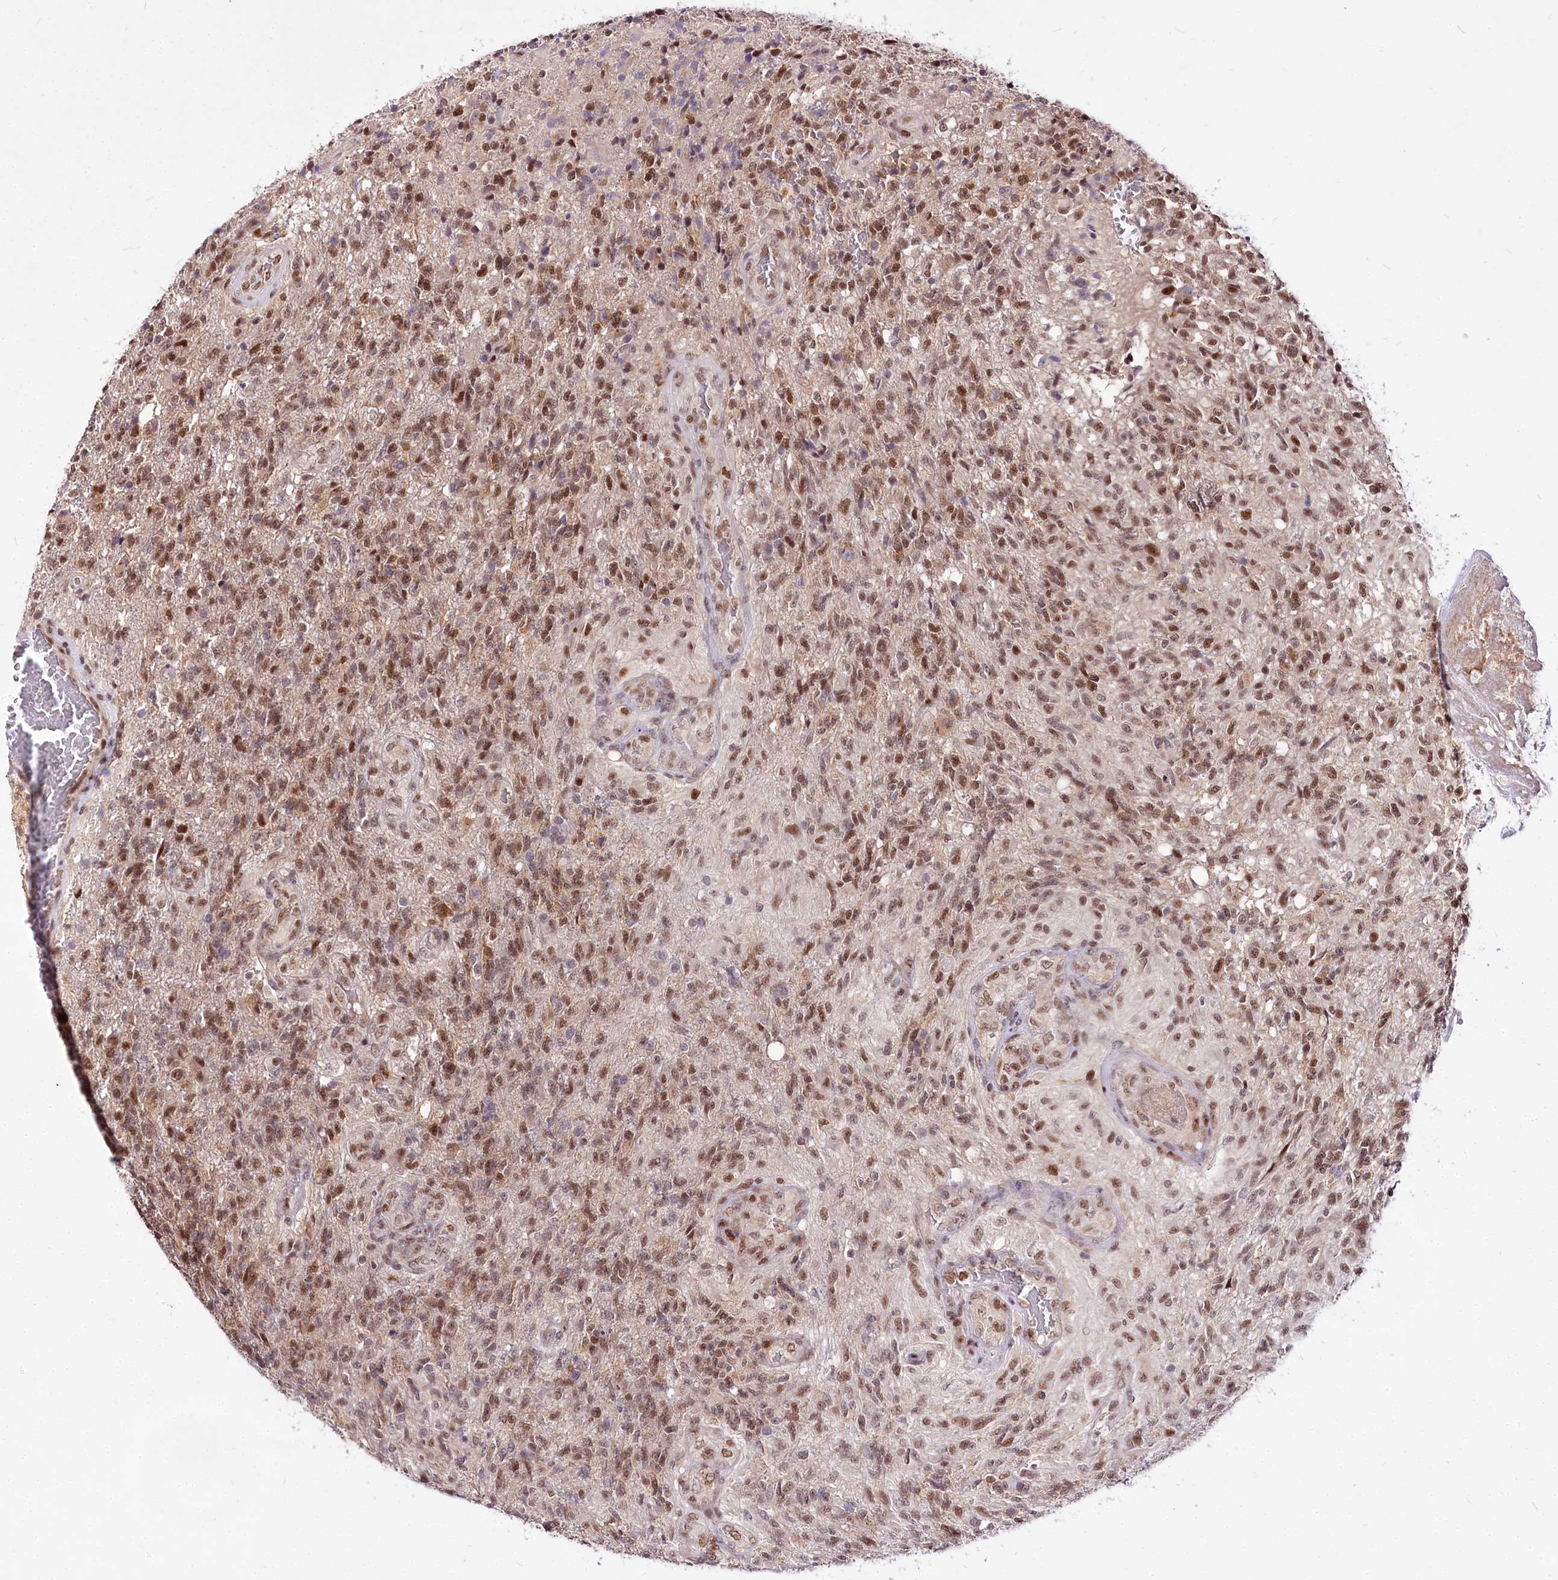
{"staining": {"intensity": "moderate", "quantity": ">75%", "location": "nuclear"}, "tissue": "glioma", "cell_type": "Tumor cells", "image_type": "cancer", "snomed": [{"axis": "morphology", "description": "Glioma, malignant, High grade"}, {"axis": "topography", "description": "Brain"}], "caption": "Glioma stained with DAB immunohistochemistry displays medium levels of moderate nuclear staining in approximately >75% of tumor cells.", "gene": "POLA2", "patient": {"sex": "male", "age": 56}}